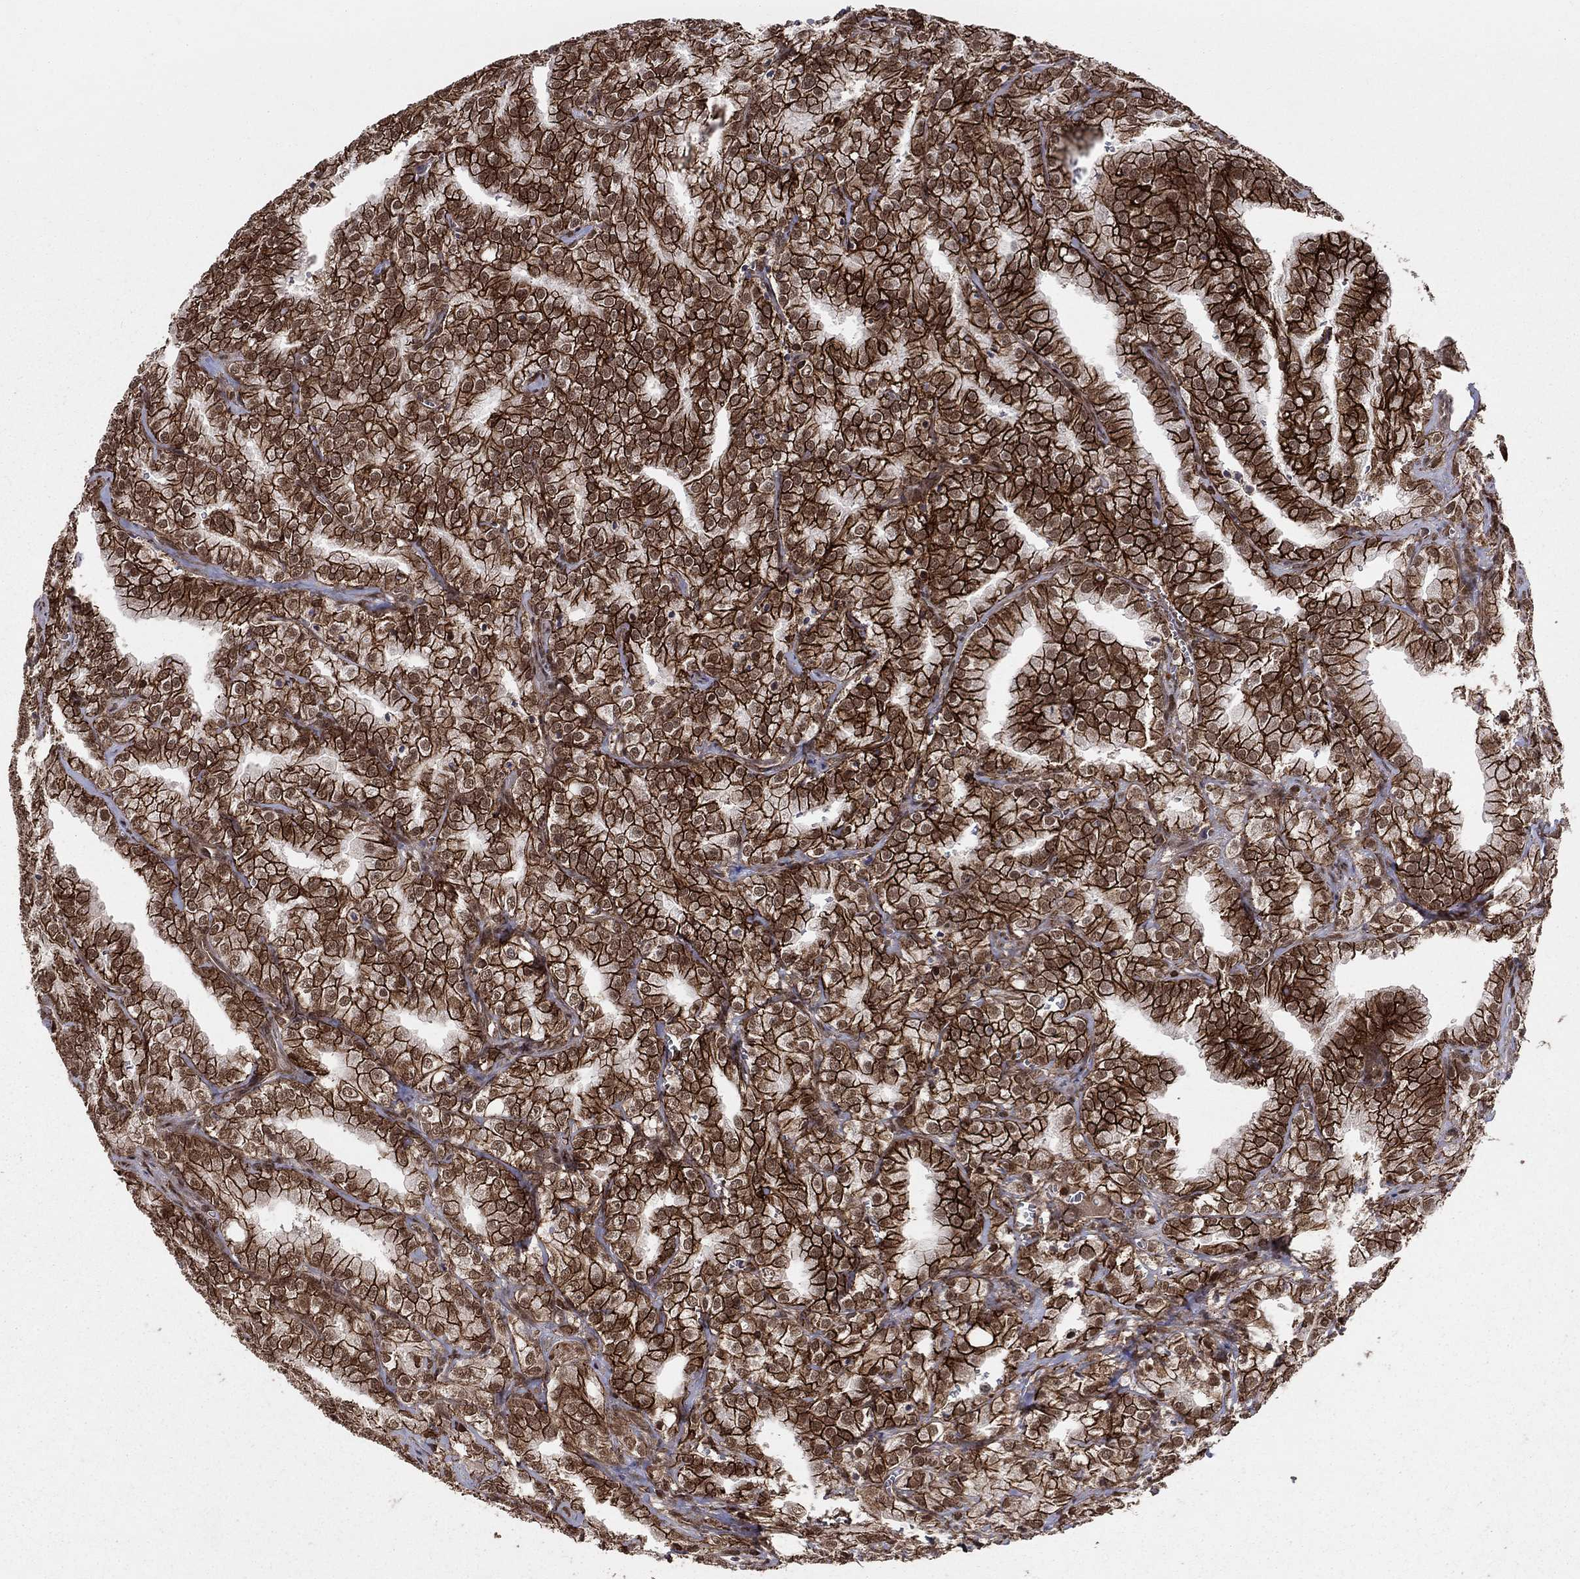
{"staining": {"intensity": "strong", "quantity": ">75%", "location": "cytoplasmic/membranous,nuclear"}, "tissue": "prostate cancer", "cell_type": "Tumor cells", "image_type": "cancer", "snomed": [{"axis": "morphology", "description": "Adenocarcinoma, NOS"}, {"axis": "topography", "description": "Prostate"}], "caption": "Immunohistochemical staining of human prostate cancer (adenocarcinoma) displays high levels of strong cytoplasmic/membranous and nuclear positivity in about >75% of tumor cells.", "gene": "SSX2IP", "patient": {"sex": "male", "age": 70}}